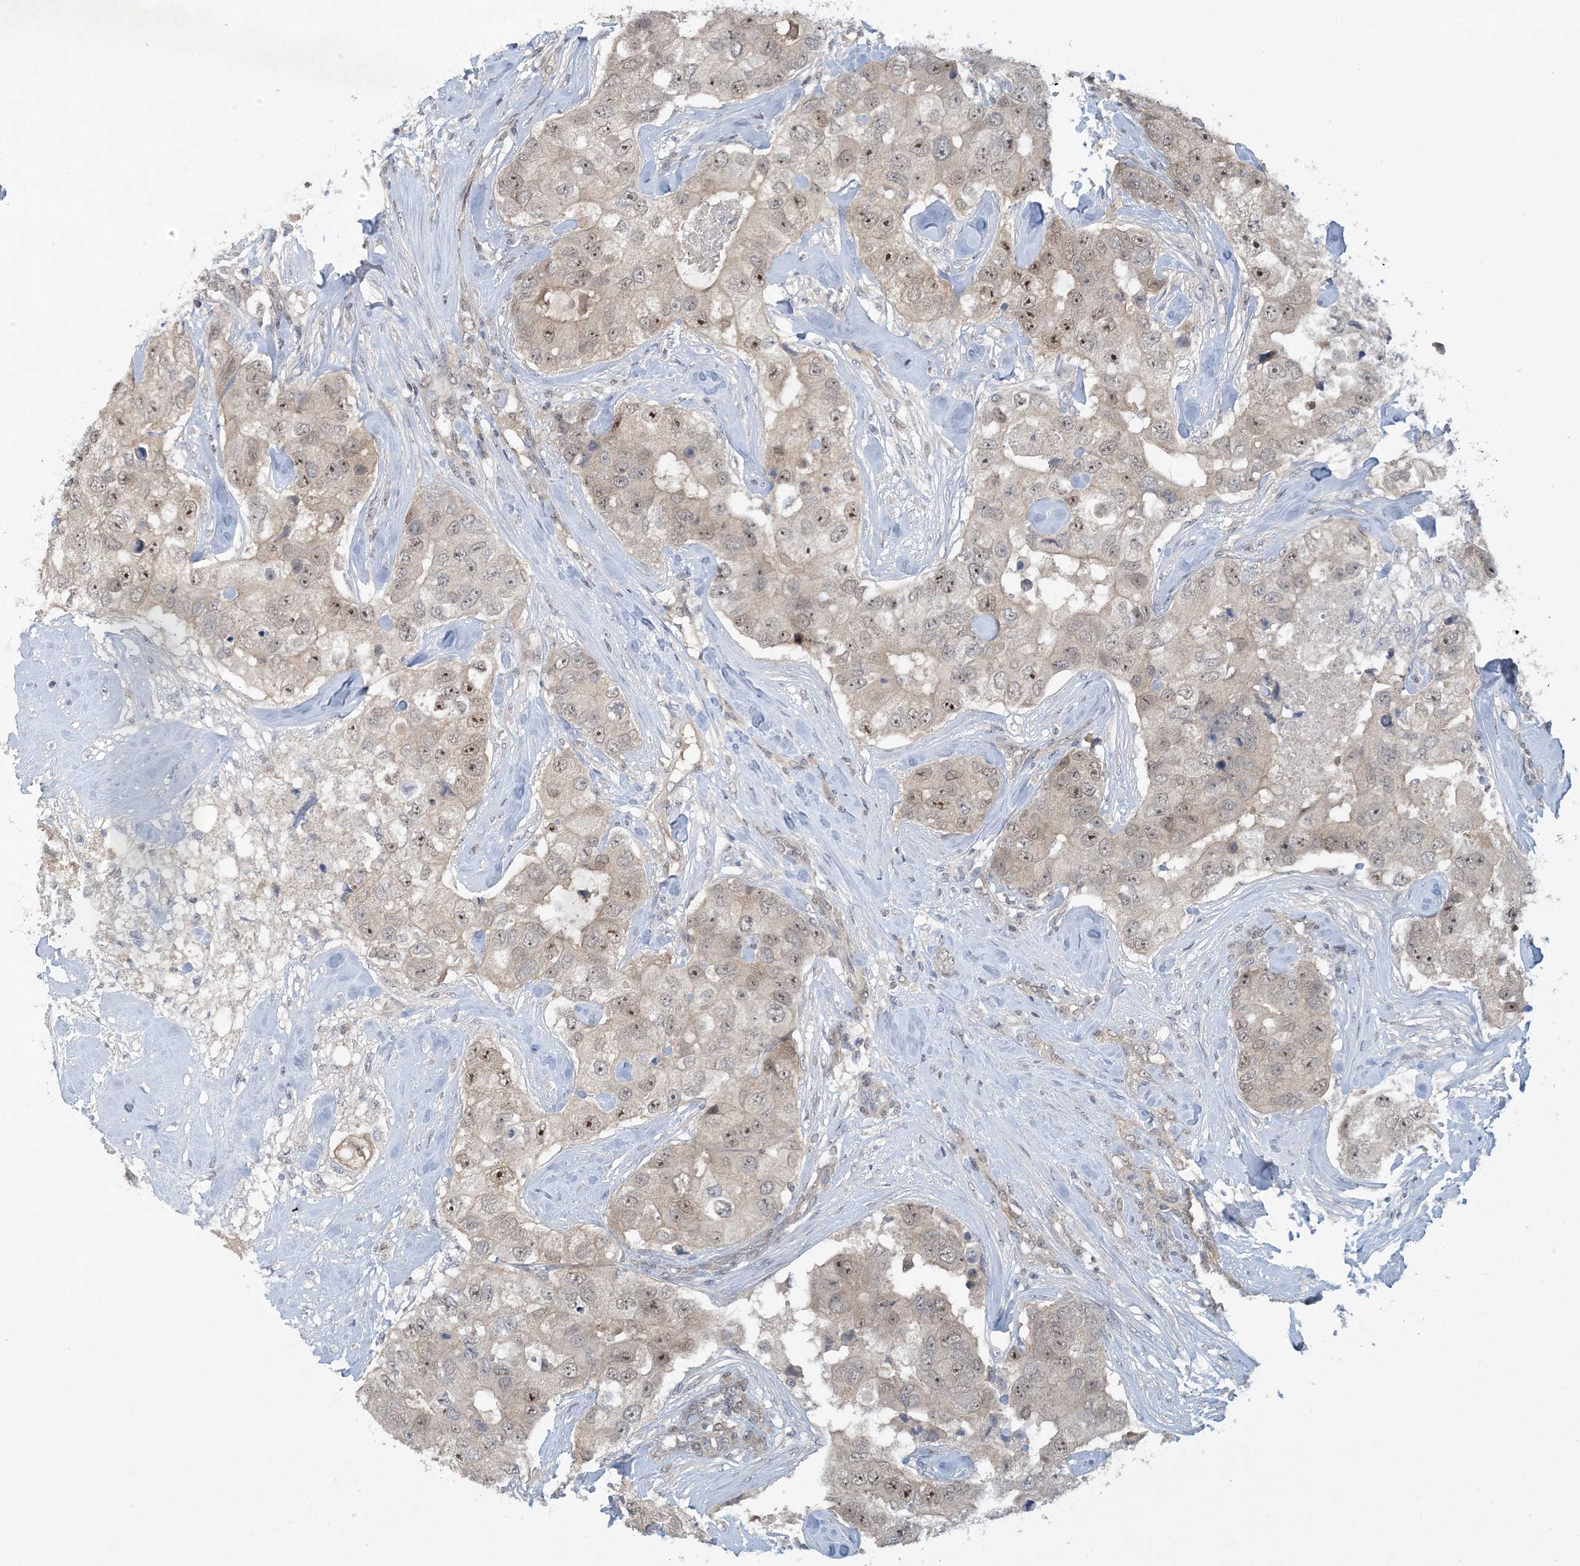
{"staining": {"intensity": "moderate", "quantity": "25%-75%", "location": "nuclear"}, "tissue": "breast cancer", "cell_type": "Tumor cells", "image_type": "cancer", "snomed": [{"axis": "morphology", "description": "Duct carcinoma"}, {"axis": "topography", "description": "Breast"}], "caption": "The image reveals a brown stain indicating the presence of a protein in the nuclear of tumor cells in breast intraductal carcinoma.", "gene": "UBE2E1", "patient": {"sex": "female", "age": 62}}